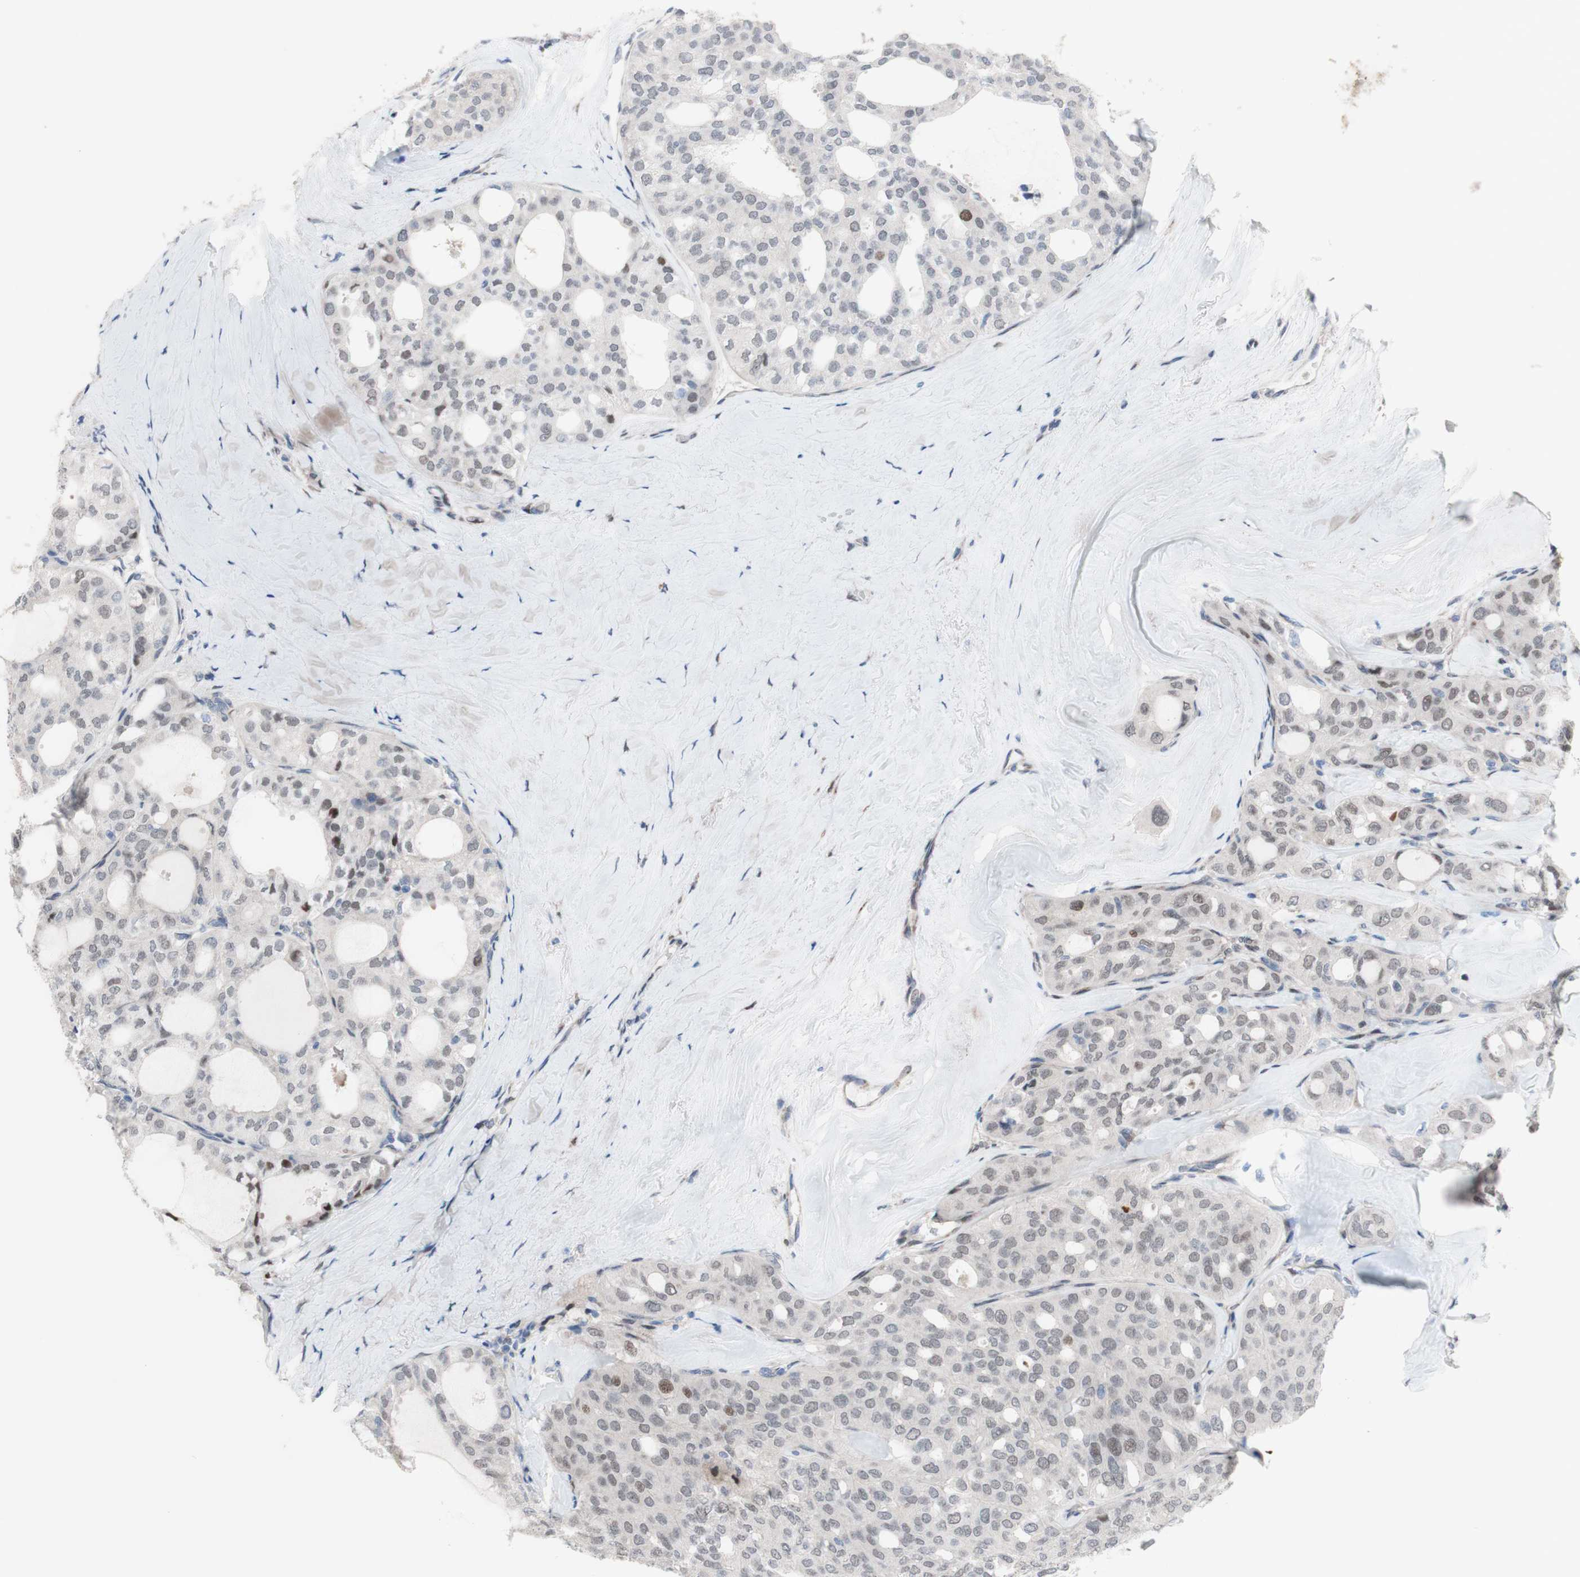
{"staining": {"intensity": "negative", "quantity": "none", "location": "none"}, "tissue": "thyroid cancer", "cell_type": "Tumor cells", "image_type": "cancer", "snomed": [{"axis": "morphology", "description": "Follicular adenoma carcinoma, NOS"}, {"axis": "topography", "description": "Thyroid gland"}], "caption": "This is an immunohistochemistry (IHC) histopathology image of thyroid cancer. There is no staining in tumor cells.", "gene": "PHTF2", "patient": {"sex": "male", "age": 75}}